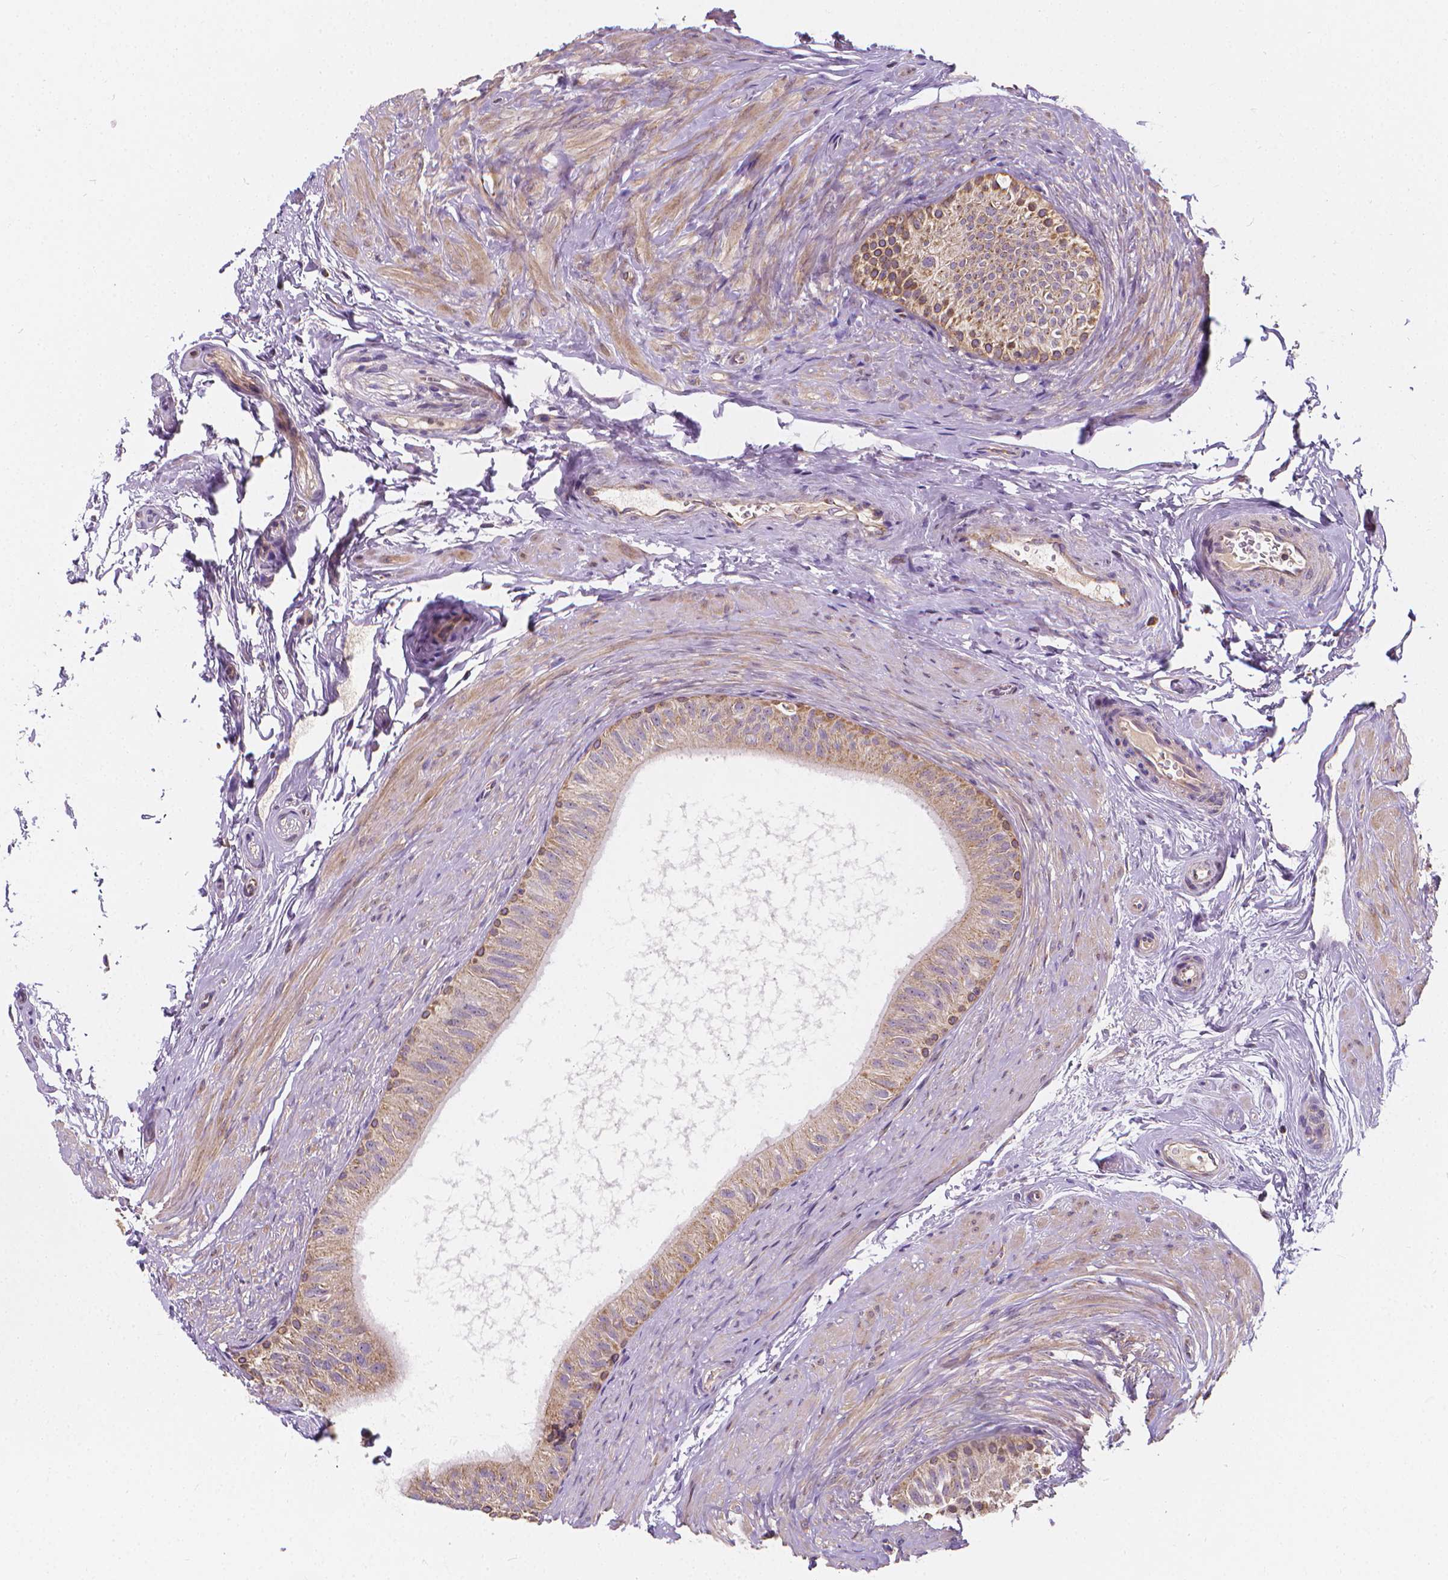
{"staining": {"intensity": "moderate", "quantity": "25%-75%", "location": "cytoplasmic/membranous"}, "tissue": "epididymis", "cell_type": "Glandular cells", "image_type": "normal", "snomed": [{"axis": "morphology", "description": "Normal tissue, NOS"}, {"axis": "topography", "description": "Epididymis"}], "caption": "Immunohistochemistry (IHC) (DAB (3,3'-diaminobenzidine)) staining of normal human epididymis displays moderate cytoplasmic/membranous protein staining in approximately 25%-75% of glandular cells.", "gene": "SNCAIP", "patient": {"sex": "male", "age": 36}}